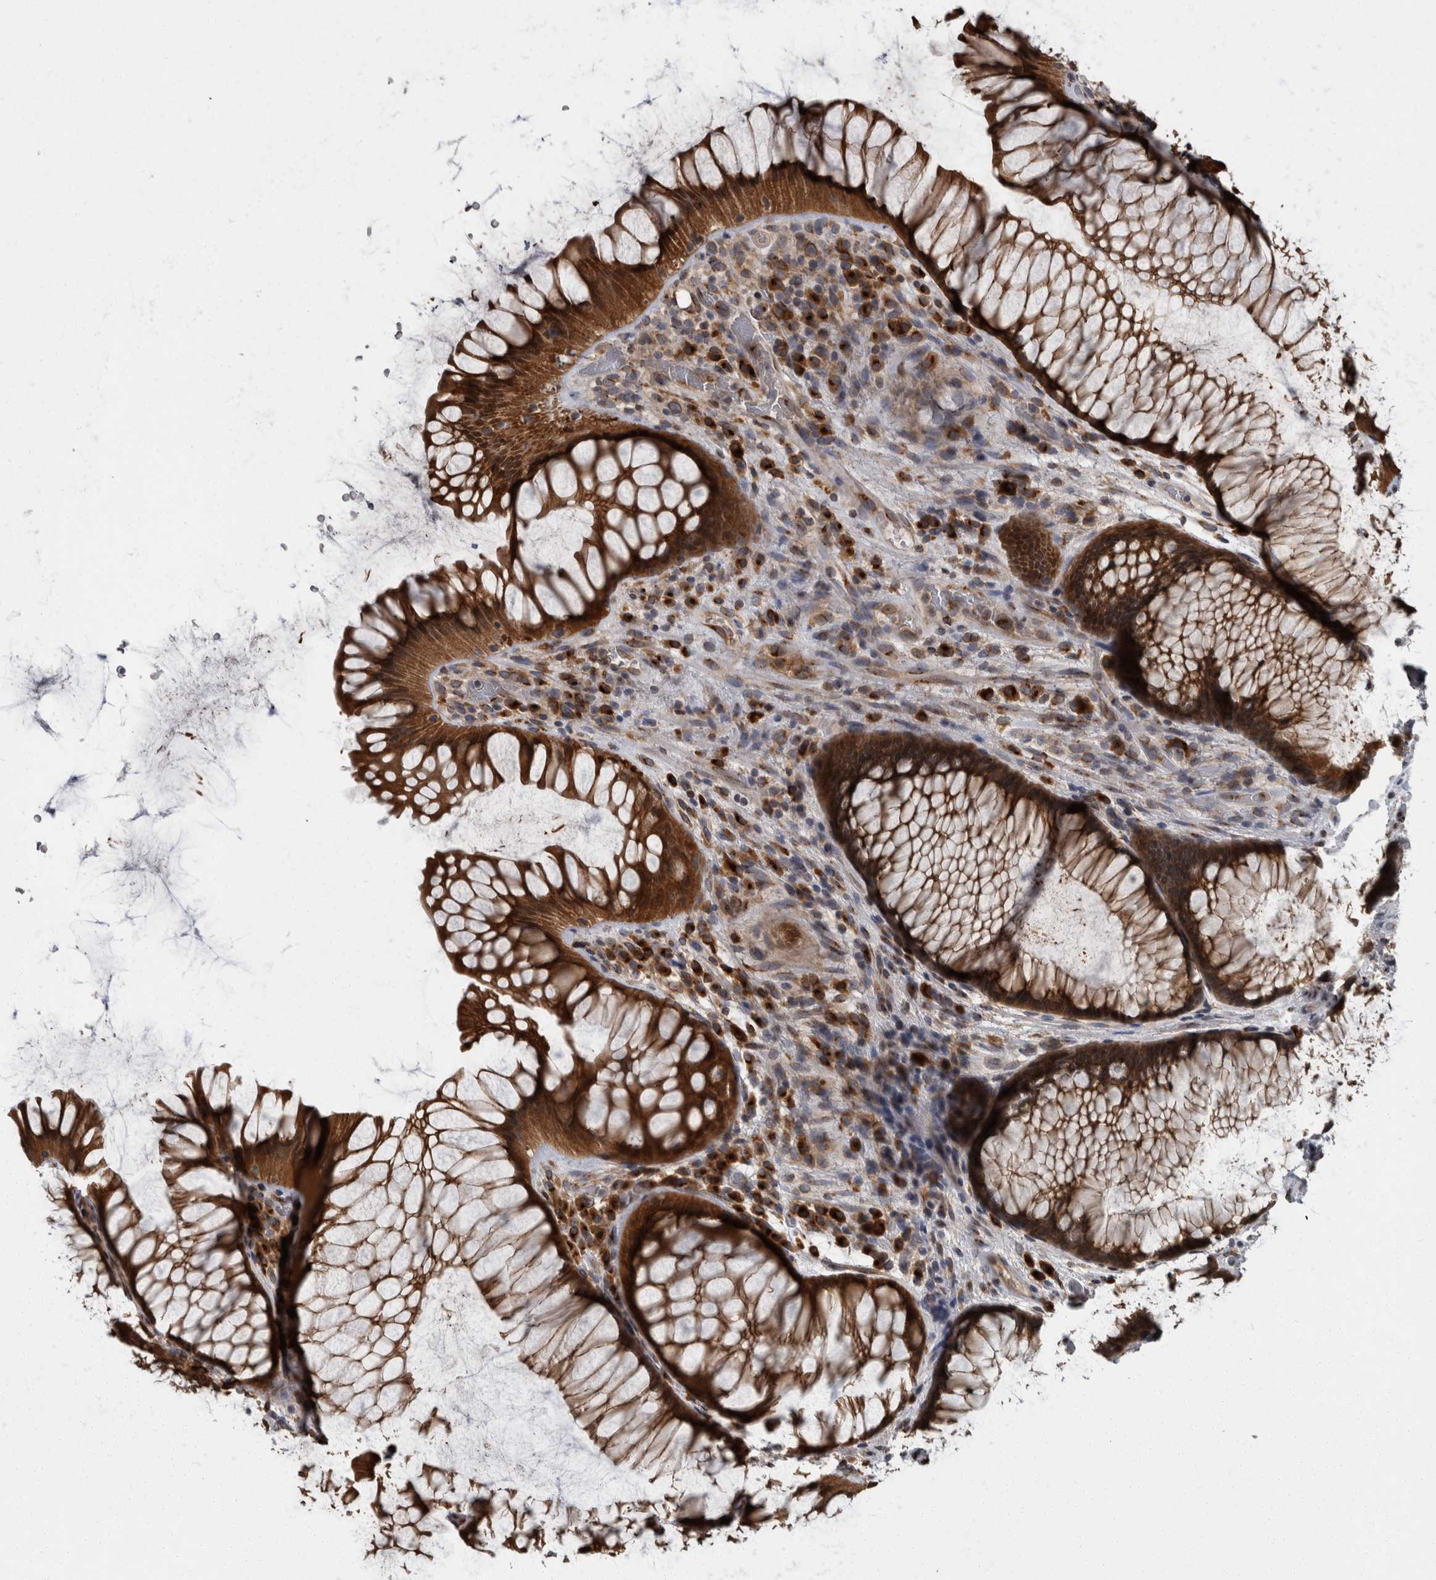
{"staining": {"intensity": "strong", "quantity": ">75%", "location": "cytoplasmic/membranous"}, "tissue": "rectum", "cell_type": "Glandular cells", "image_type": "normal", "snomed": [{"axis": "morphology", "description": "Normal tissue, NOS"}, {"axis": "topography", "description": "Rectum"}], "caption": "This micrograph demonstrates normal rectum stained with immunohistochemistry to label a protein in brown. The cytoplasmic/membranous of glandular cells show strong positivity for the protein. Nuclei are counter-stained blue.", "gene": "LMAN2L", "patient": {"sex": "male", "age": 51}}